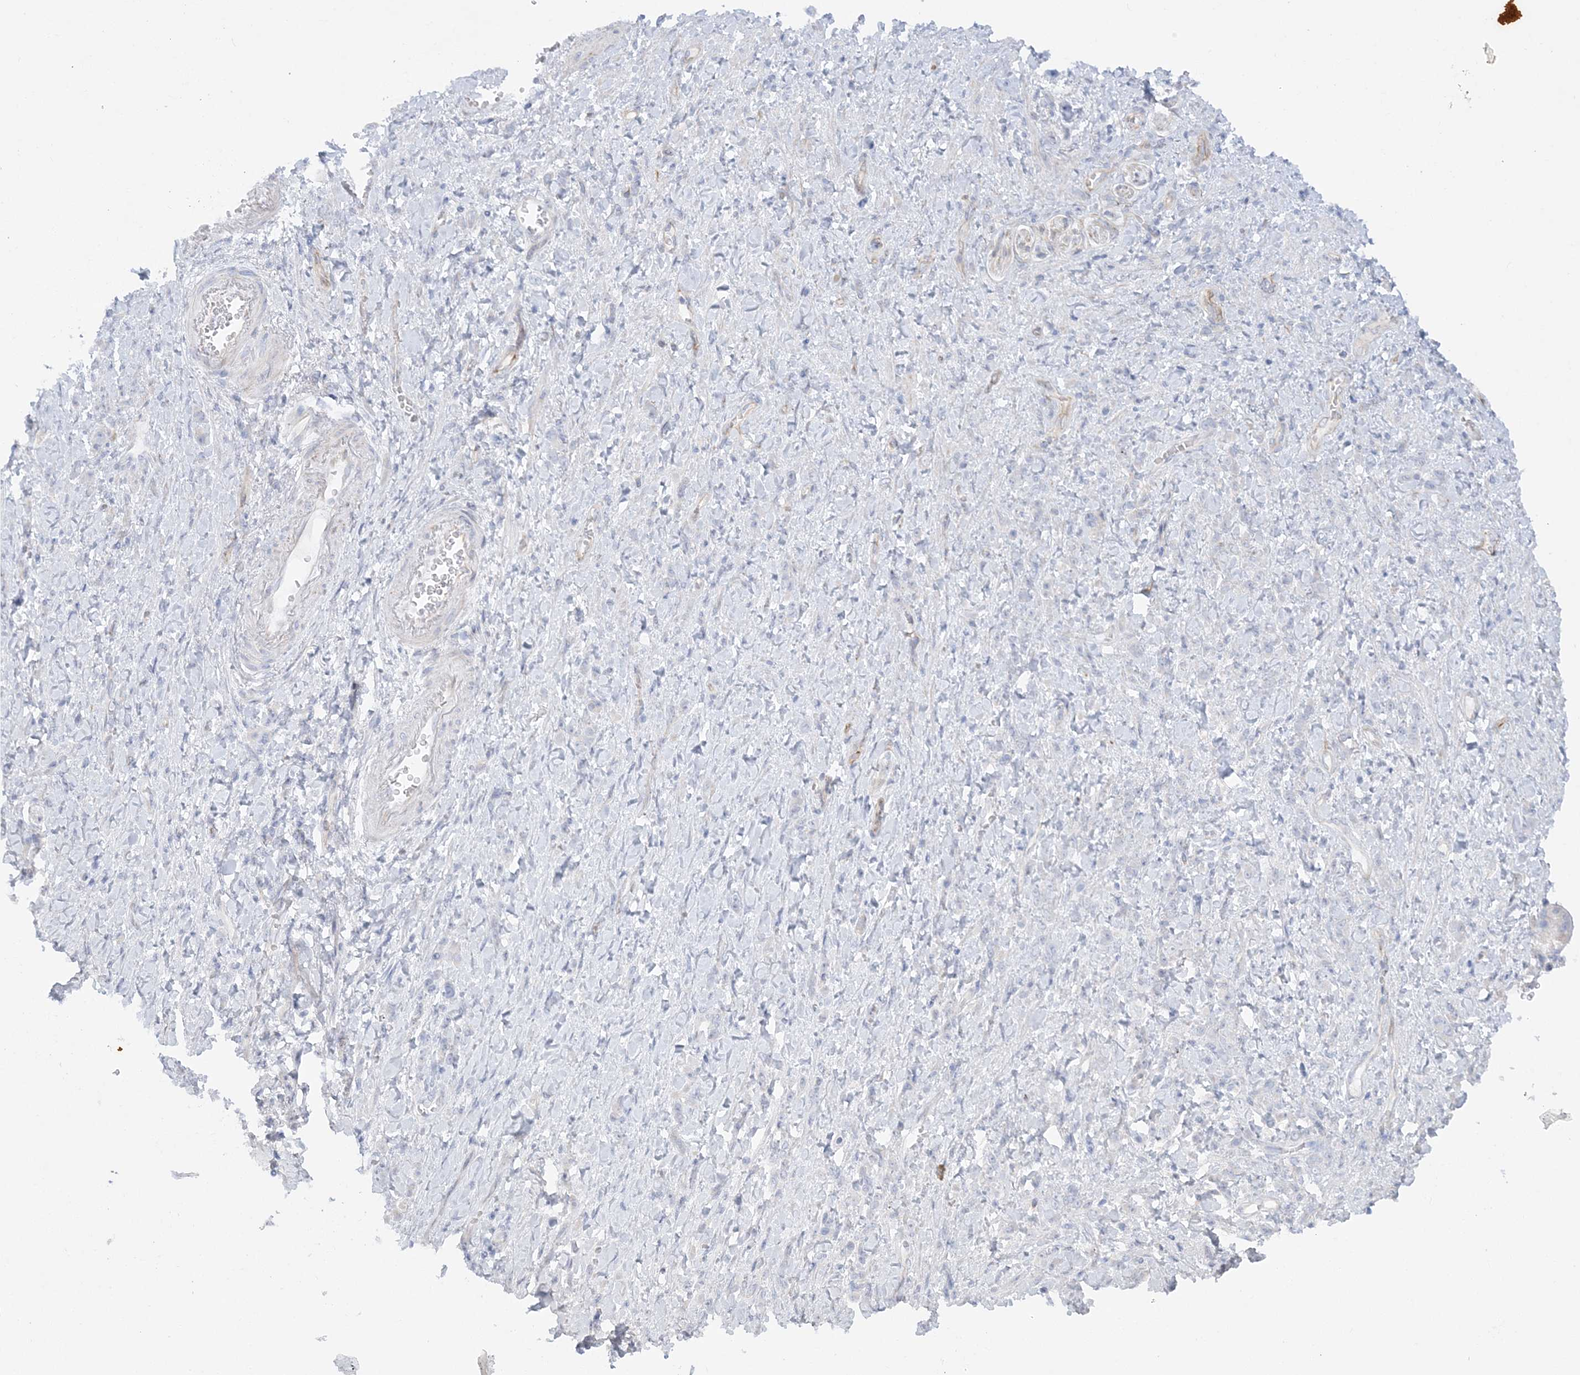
{"staining": {"intensity": "negative", "quantity": "none", "location": "none"}, "tissue": "stomach cancer", "cell_type": "Tumor cells", "image_type": "cancer", "snomed": [{"axis": "morphology", "description": "Normal tissue, NOS"}, {"axis": "morphology", "description": "Adenocarcinoma, NOS"}, {"axis": "topography", "description": "Stomach"}], "caption": "Adenocarcinoma (stomach) was stained to show a protein in brown. There is no significant expression in tumor cells.", "gene": "SCLT1", "patient": {"sex": "male", "age": 82}}